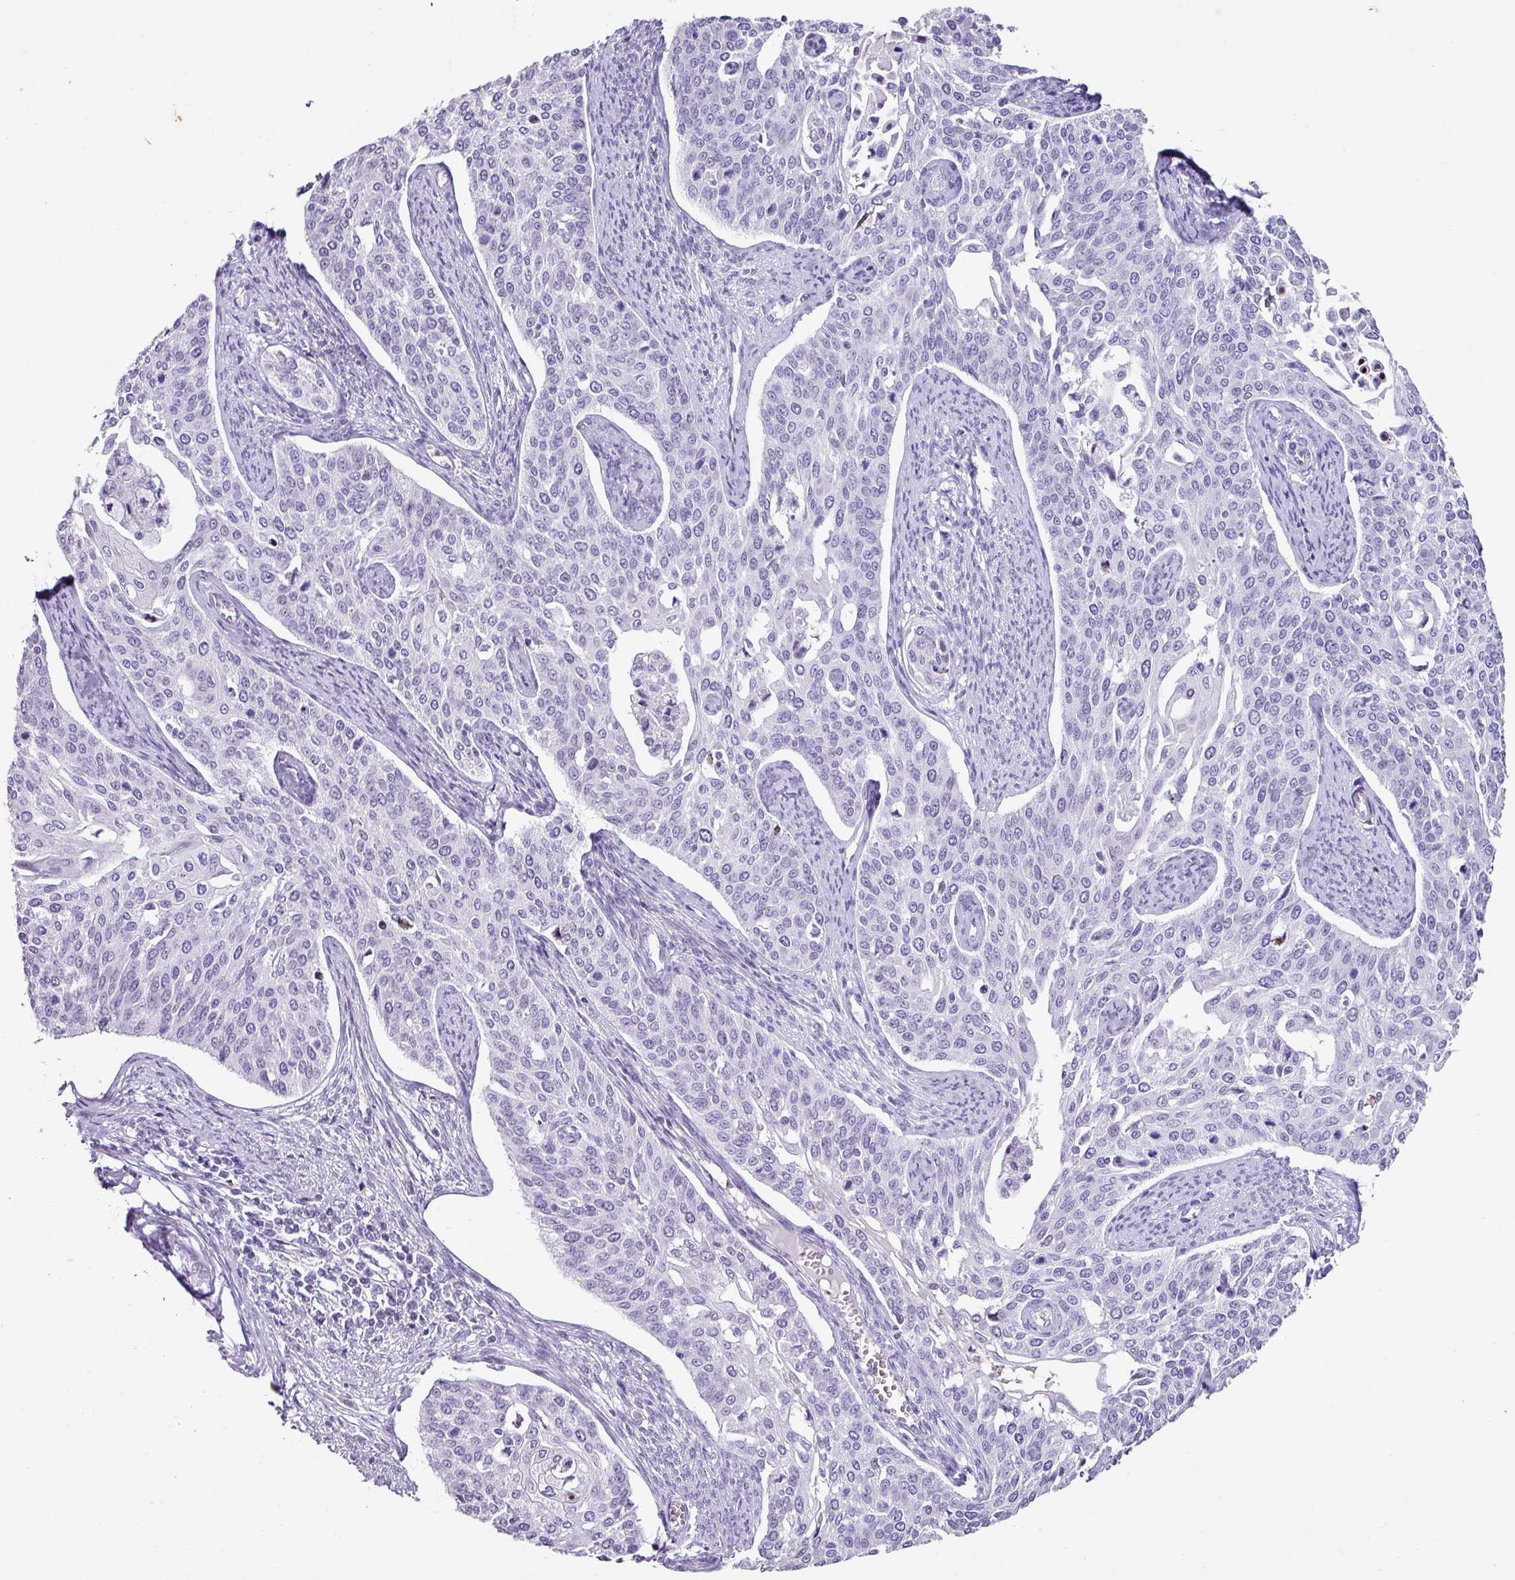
{"staining": {"intensity": "negative", "quantity": "none", "location": "none"}, "tissue": "cervical cancer", "cell_type": "Tumor cells", "image_type": "cancer", "snomed": [{"axis": "morphology", "description": "Squamous cell carcinoma, NOS"}, {"axis": "topography", "description": "Cervix"}], "caption": "Immunohistochemistry of cervical cancer (squamous cell carcinoma) reveals no staining in tumor cells.", "gene": "TRA2A", "patient": {"sex": "female", "age": 44}}